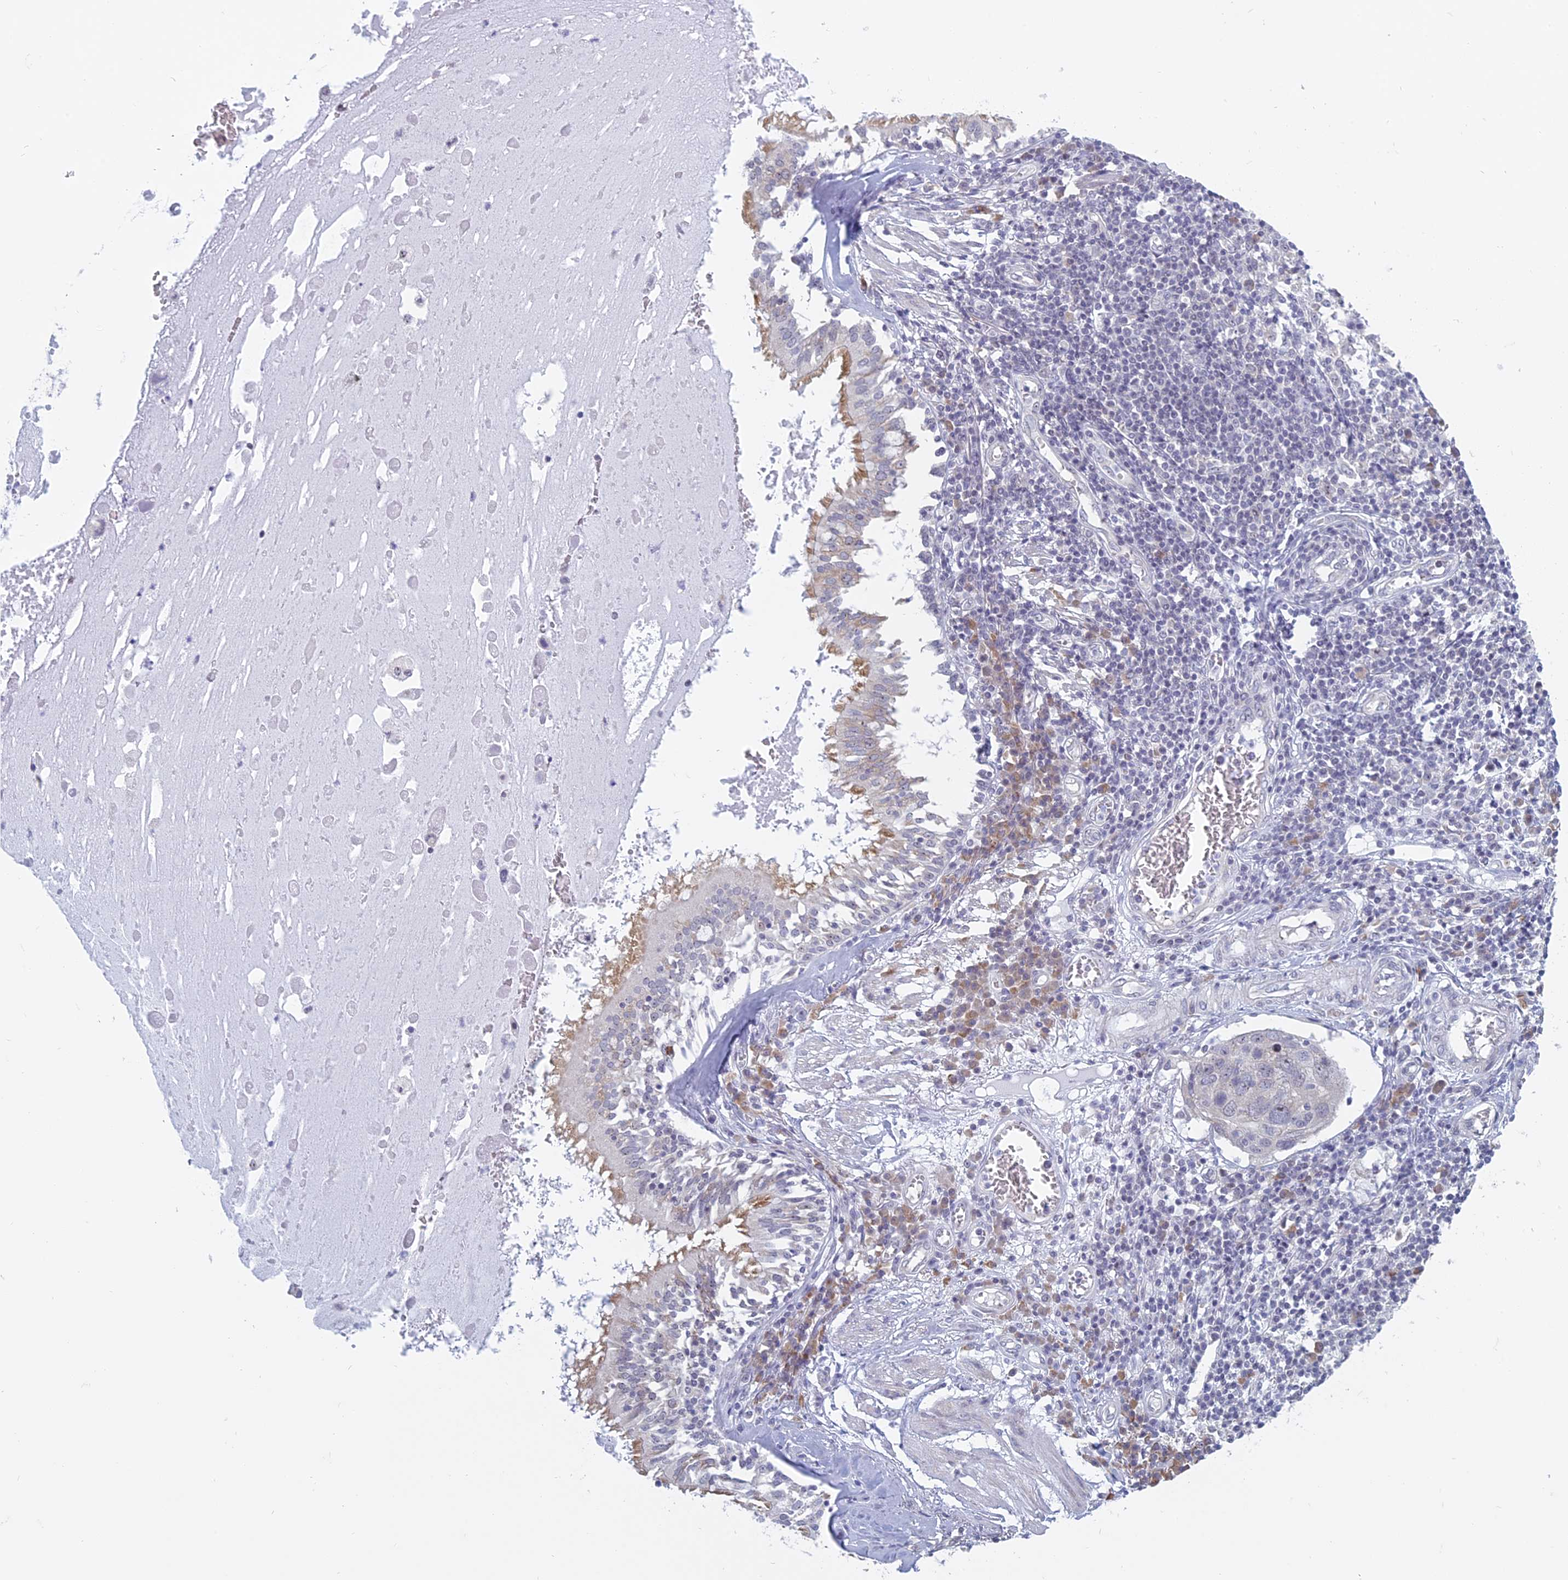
{"staining": {"intensity": "negative", "quantity": "none", "location": "none"}, "tissue": "lung cancer", "cell_type": "Tumor cells", "image_type": "cancer", "snomed": [{"axis": "morphology", "description": "Squamous cell carcinoma, NOS"}, {"axis": "topography", "description": "Lung"}], "caption": "An immunohistochemistry photomicrograph of lung cancer (squamous cell carcinoma) is shown. There is no staining in tumor cells of lung cancer (squamous cell carcinoma).", "gene": "RPS19BP1", "patient": {"sex": "male", "age": 65}}